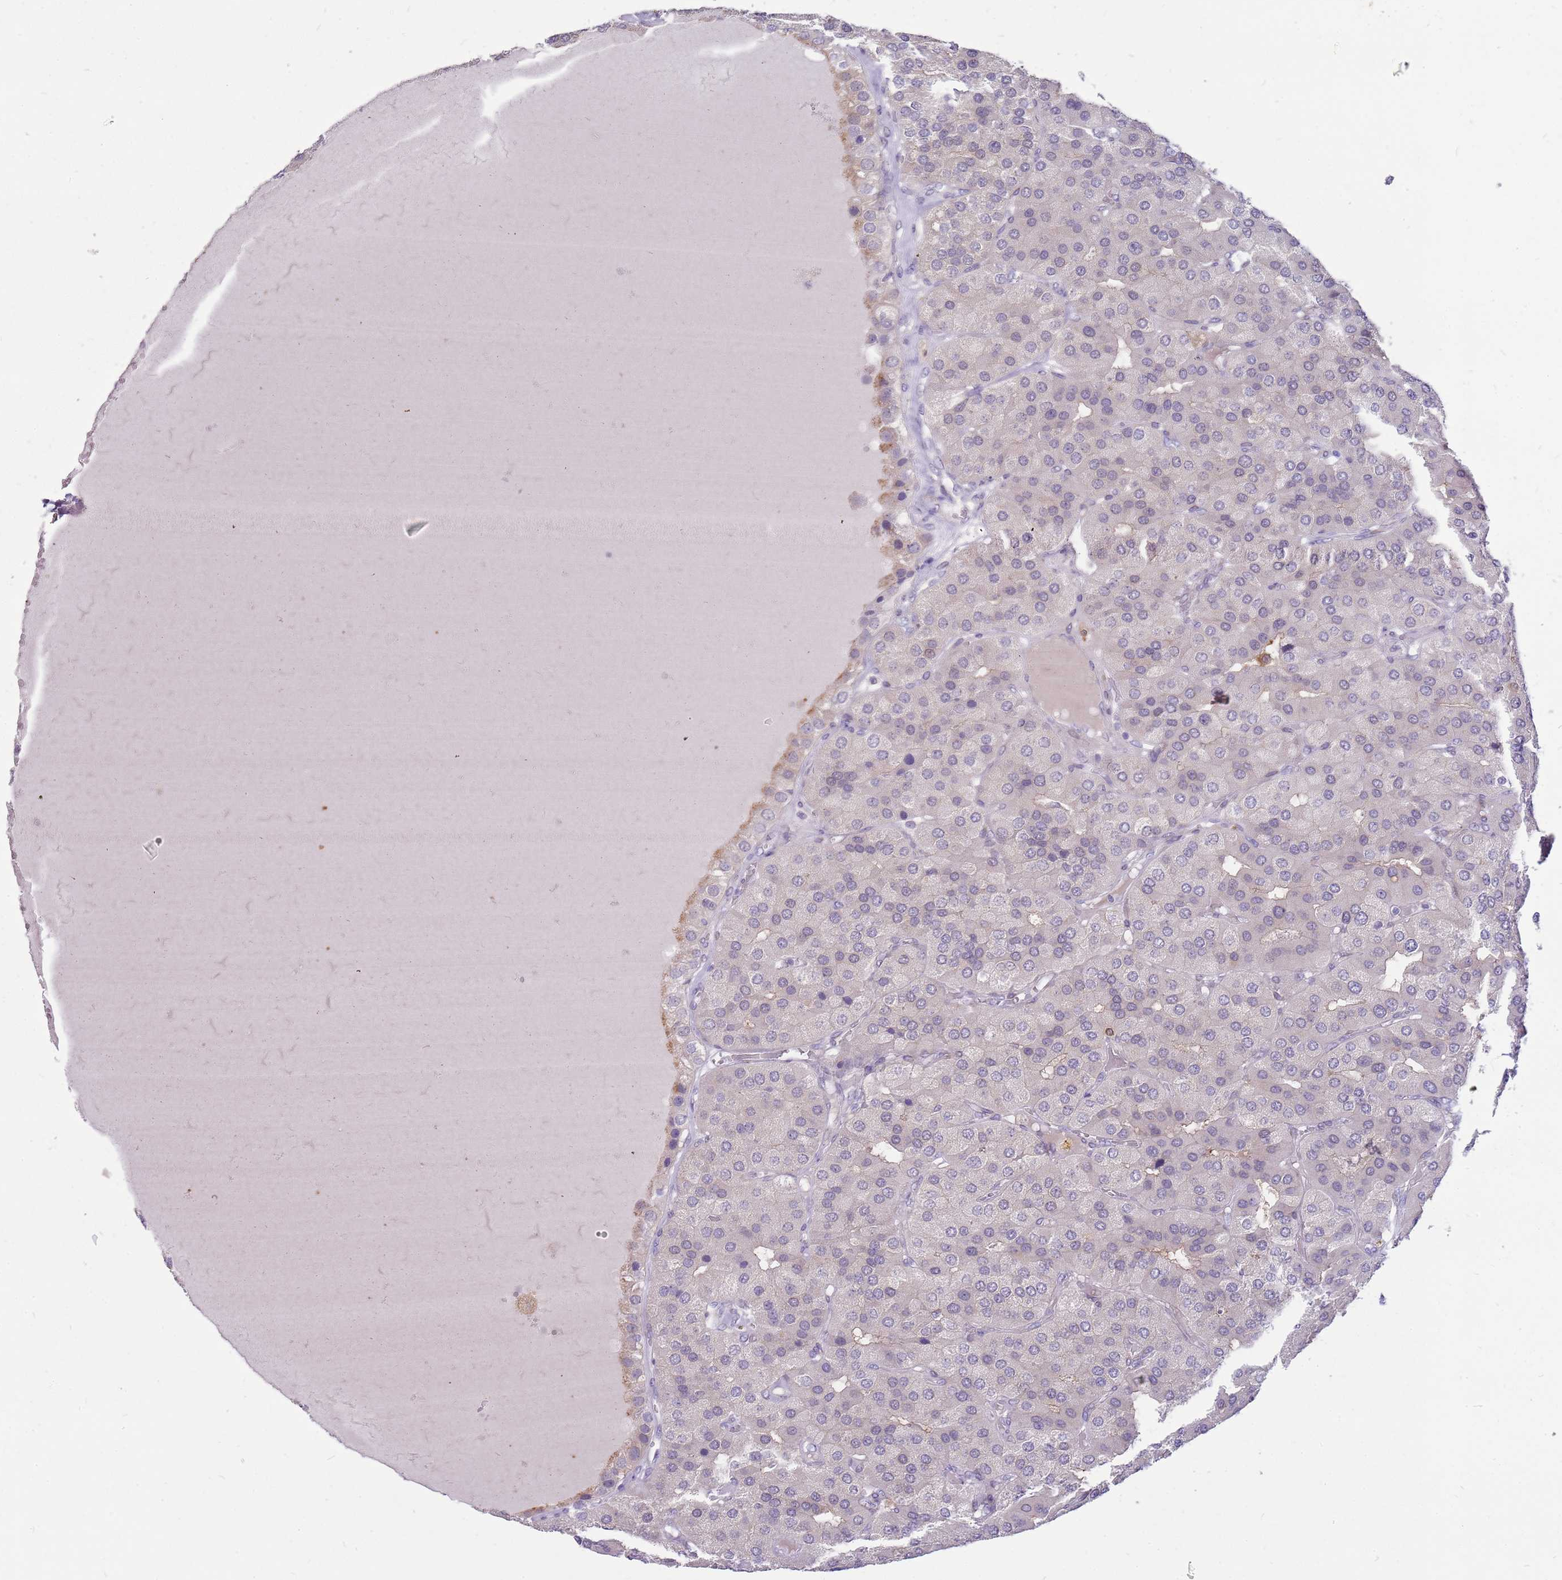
{"staining": {"intensity": "negative", "quantity": "none", "location": "none"}, "tissue": "parathyroid gland", "cell_type": "Glandular cells", "image_type": "normal", "snomed": [{"axis": "morphology", "description": "Normal tissue, NOS"}, {"axis": "morphology", "description": "Adenoma, NOS"}, {"axis": "topography", "description": "Parathyroid gland"}], "caption": "There is no significant expression in glandular cells of parathyroid gland.", "gene": "DIPK1C", "patient": {"sex": "female", "age": 86}}